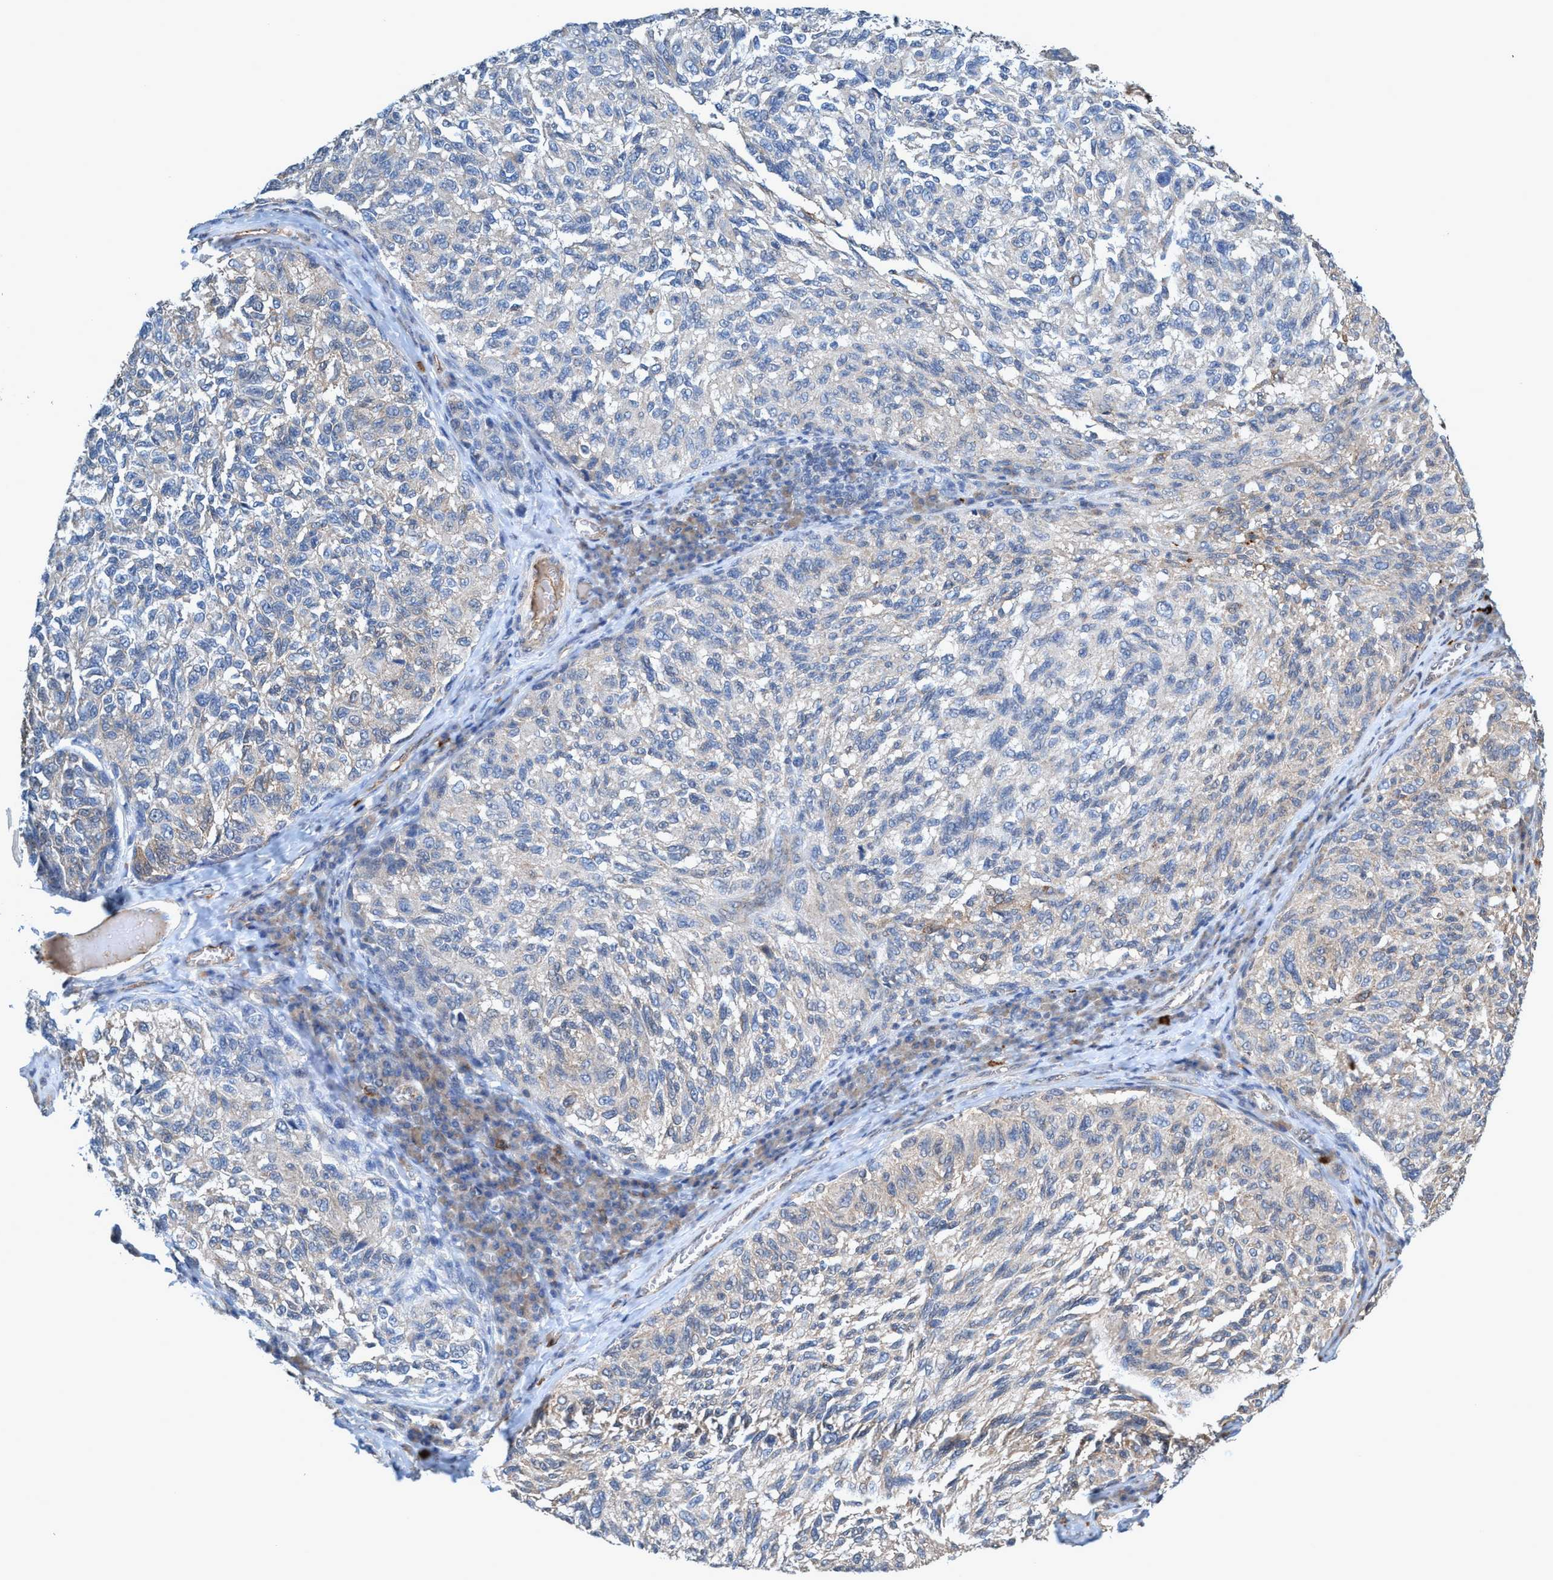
{"staining": {"intensity": "negative", "quantity": "none", "location": "none"}, "tissue": "melanoma", "cell_type": "Tumor cells", "image_type": "cancer", "snomed": [{"axis": "morphology", "description": "Malignant melanoma, NOS"}, {"axis": "topography", "description": "Skin"}], "caption": "Immunohistochemistry histopathology image of melanoma stained for a protein (brown), which demonstrates no expression in tumor cells.", "gene": "TRIM65", "patient": {"sex": "female", "age": 73}}